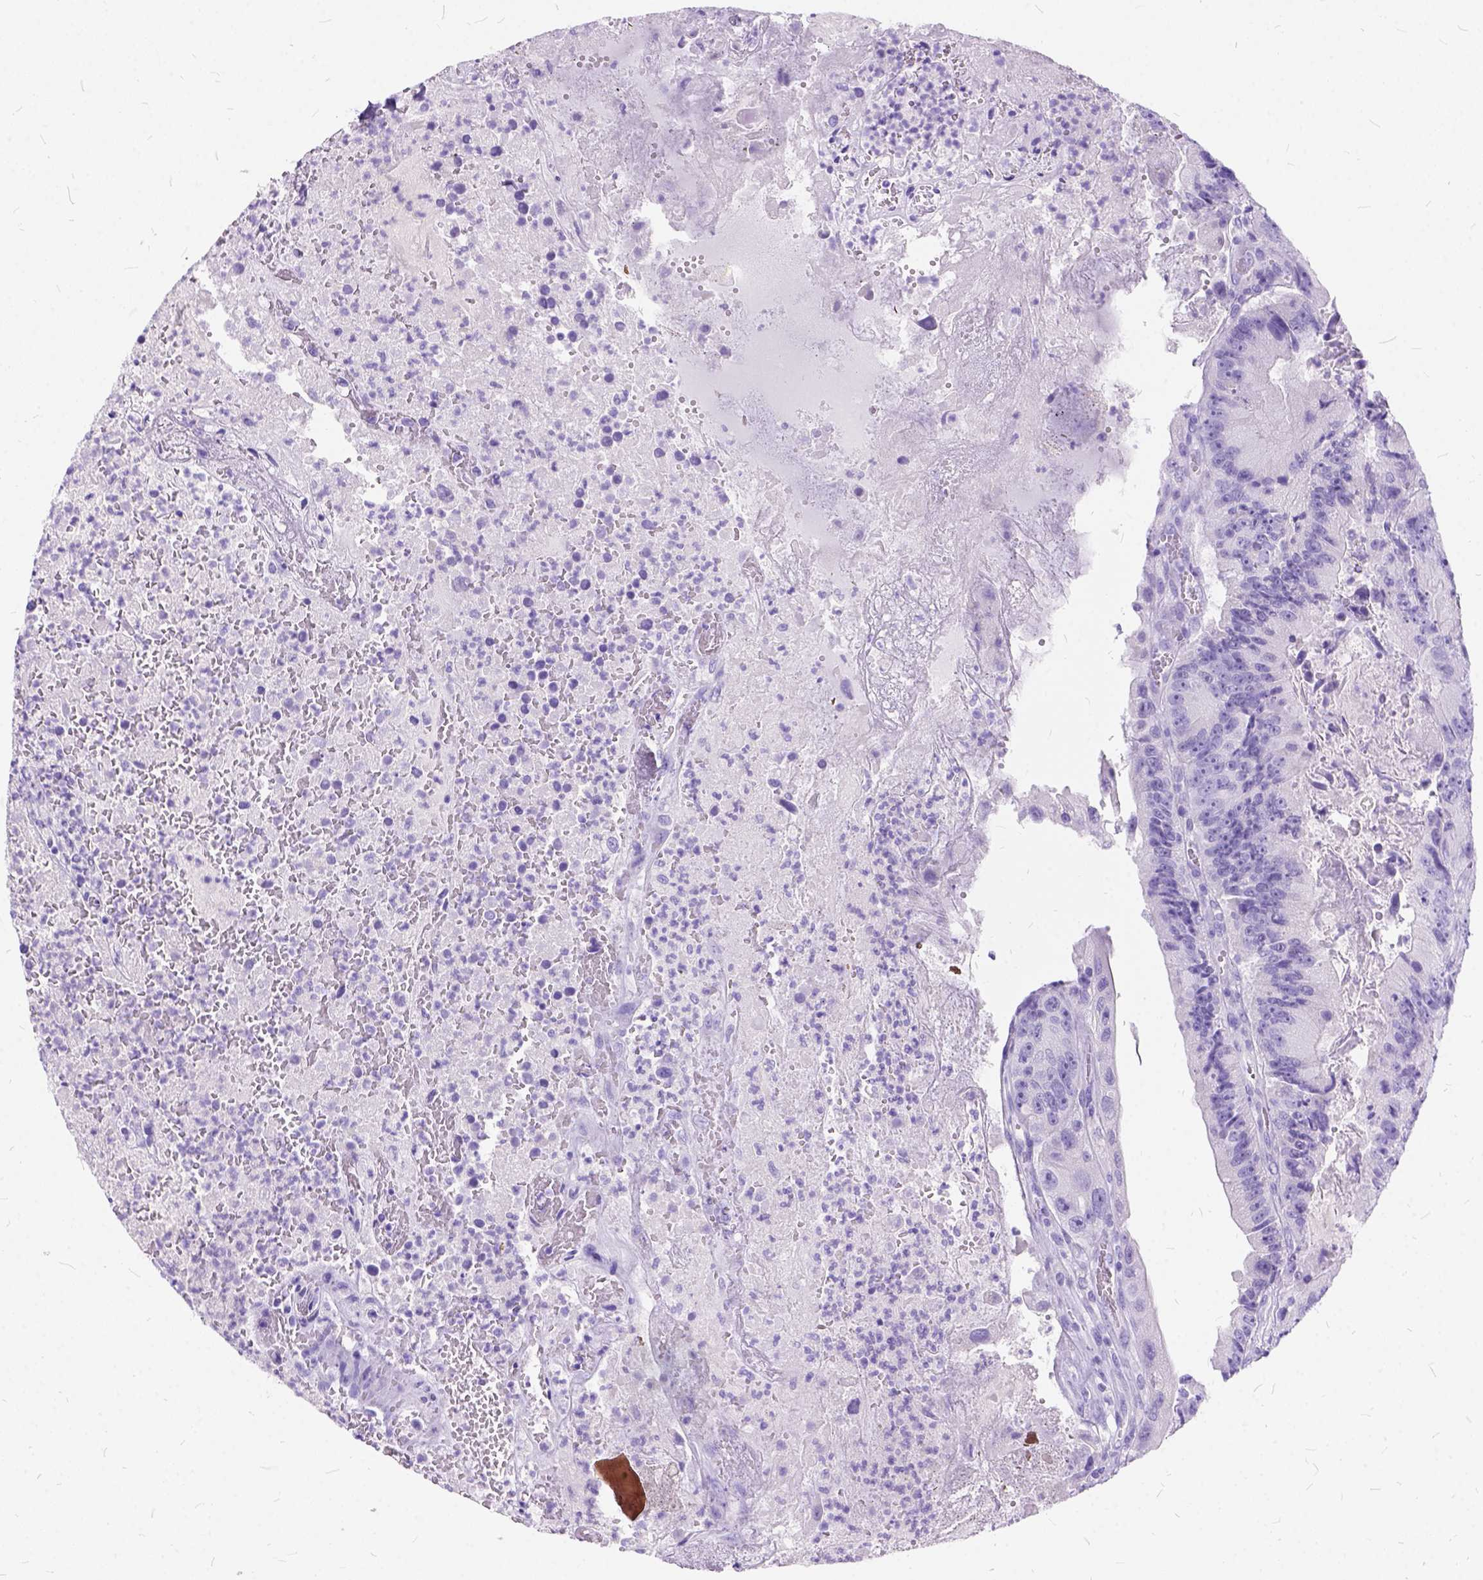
{"staining": {"intensity": "negative", "quantity": "none", "location": "none"}, "tissue": "colorectal cancer", "cell_type": "Tumor cells", "image_type": "cancer", "snomed": [{"axis": "morphology", "description": "Adenocarcinoma, NOS"}, {"axis": "topography", "description": "Colon"}], "caption": "Human colorectal cancer (adenocarcinoma) stained for a protein using IHC demonstrates no staining in tumor cells.", "gene": "C1QTNF3", "patient": {"sex": "female", "age": 86}}